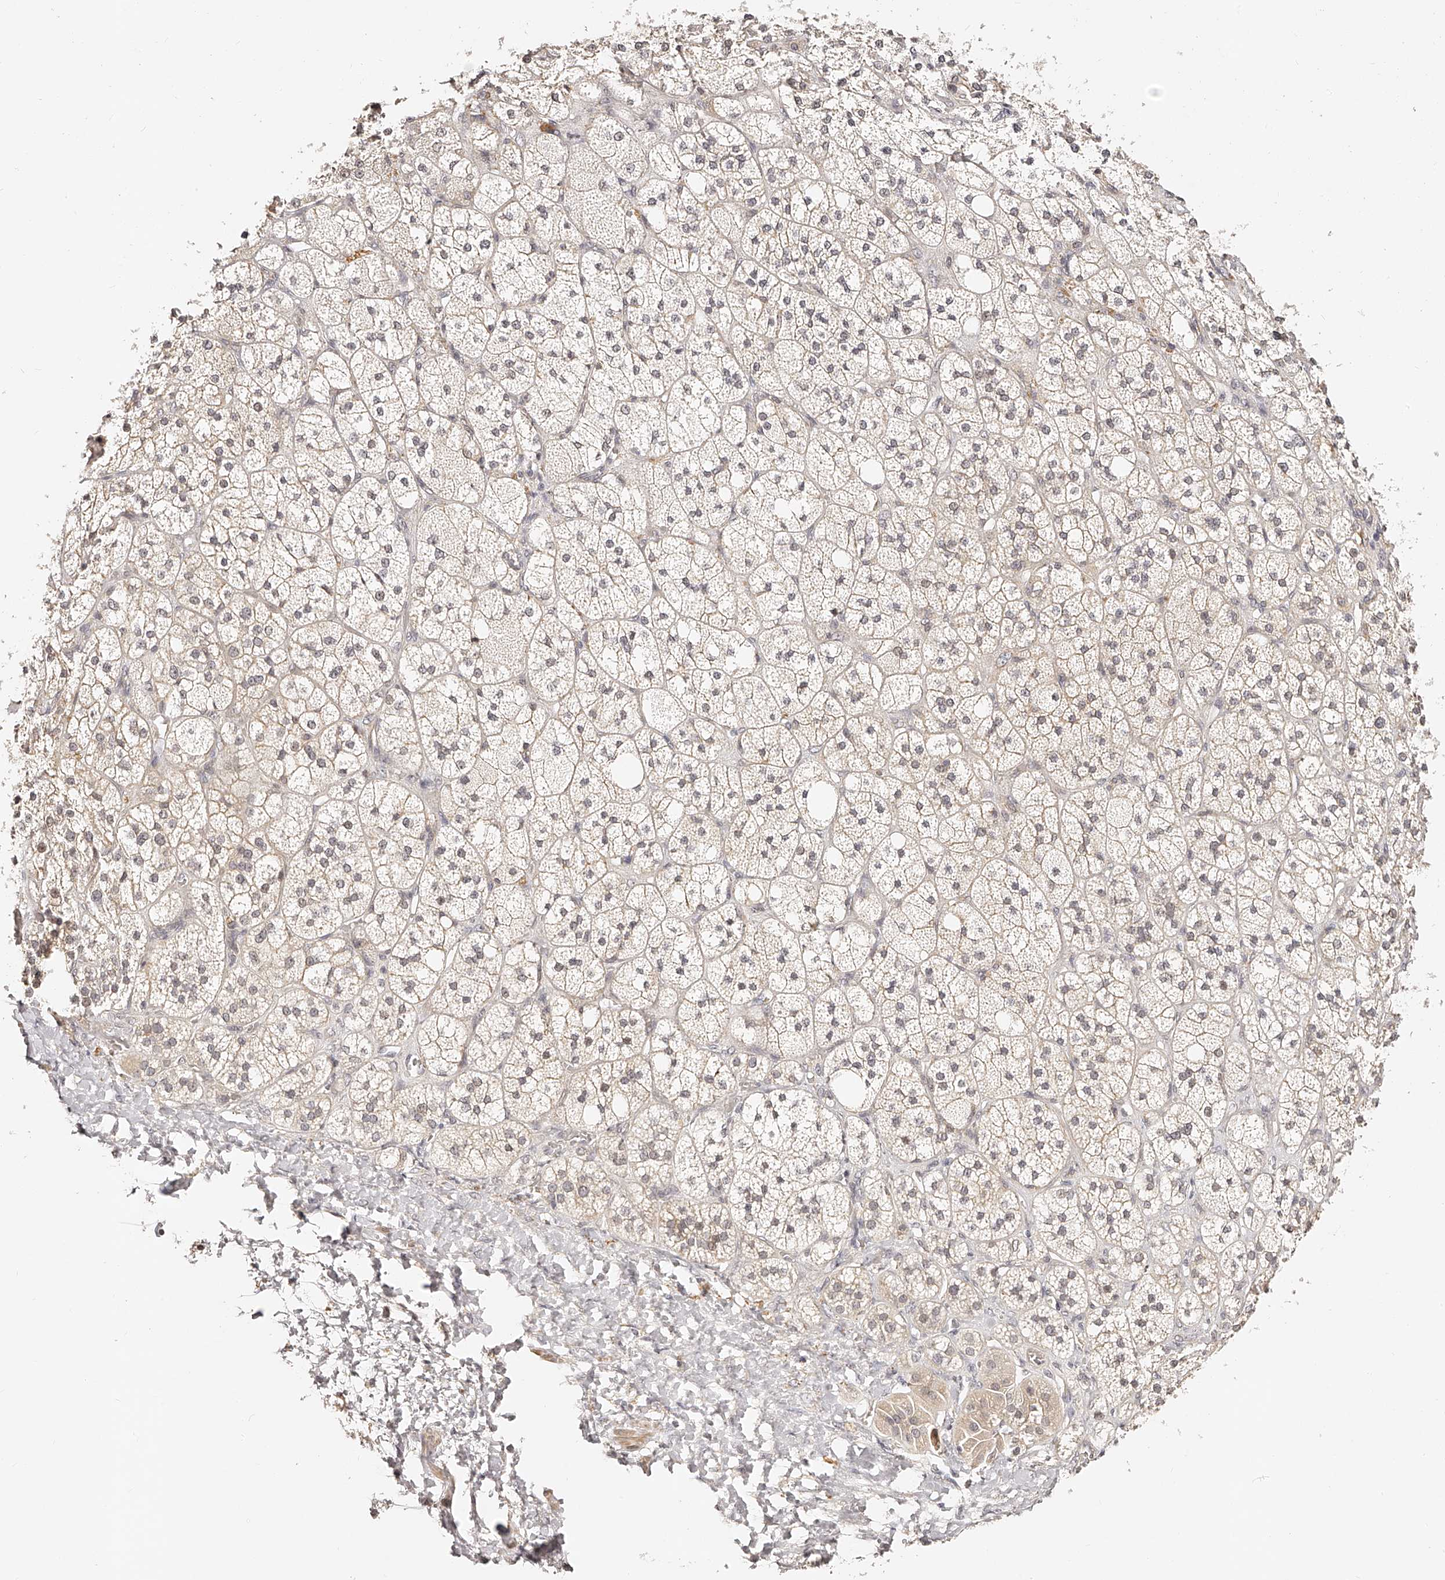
{"staining": {"intensity": "moderate", "quantity": "25%-75%", "location": "cytoplasmic/membranous,nuclear"}, "tissue": "adrenal gland", "cell_type": "Glandular cells", "image_type": "normal", "snomed": [{"axis": "morphology", "description": "Normal tissue, NOS"}, {"axis": "topography", "description": "Adrenal gland"}], "caption": "Immunohistochemical staining of benign adrenal gland exhibits medium levels of moderate cytoplasmic/membranous,nuclear positivity in about 25%-75% of glandular cells.", "gene": "ZNF789", "patient": {"sex": "male", "age": 61}}